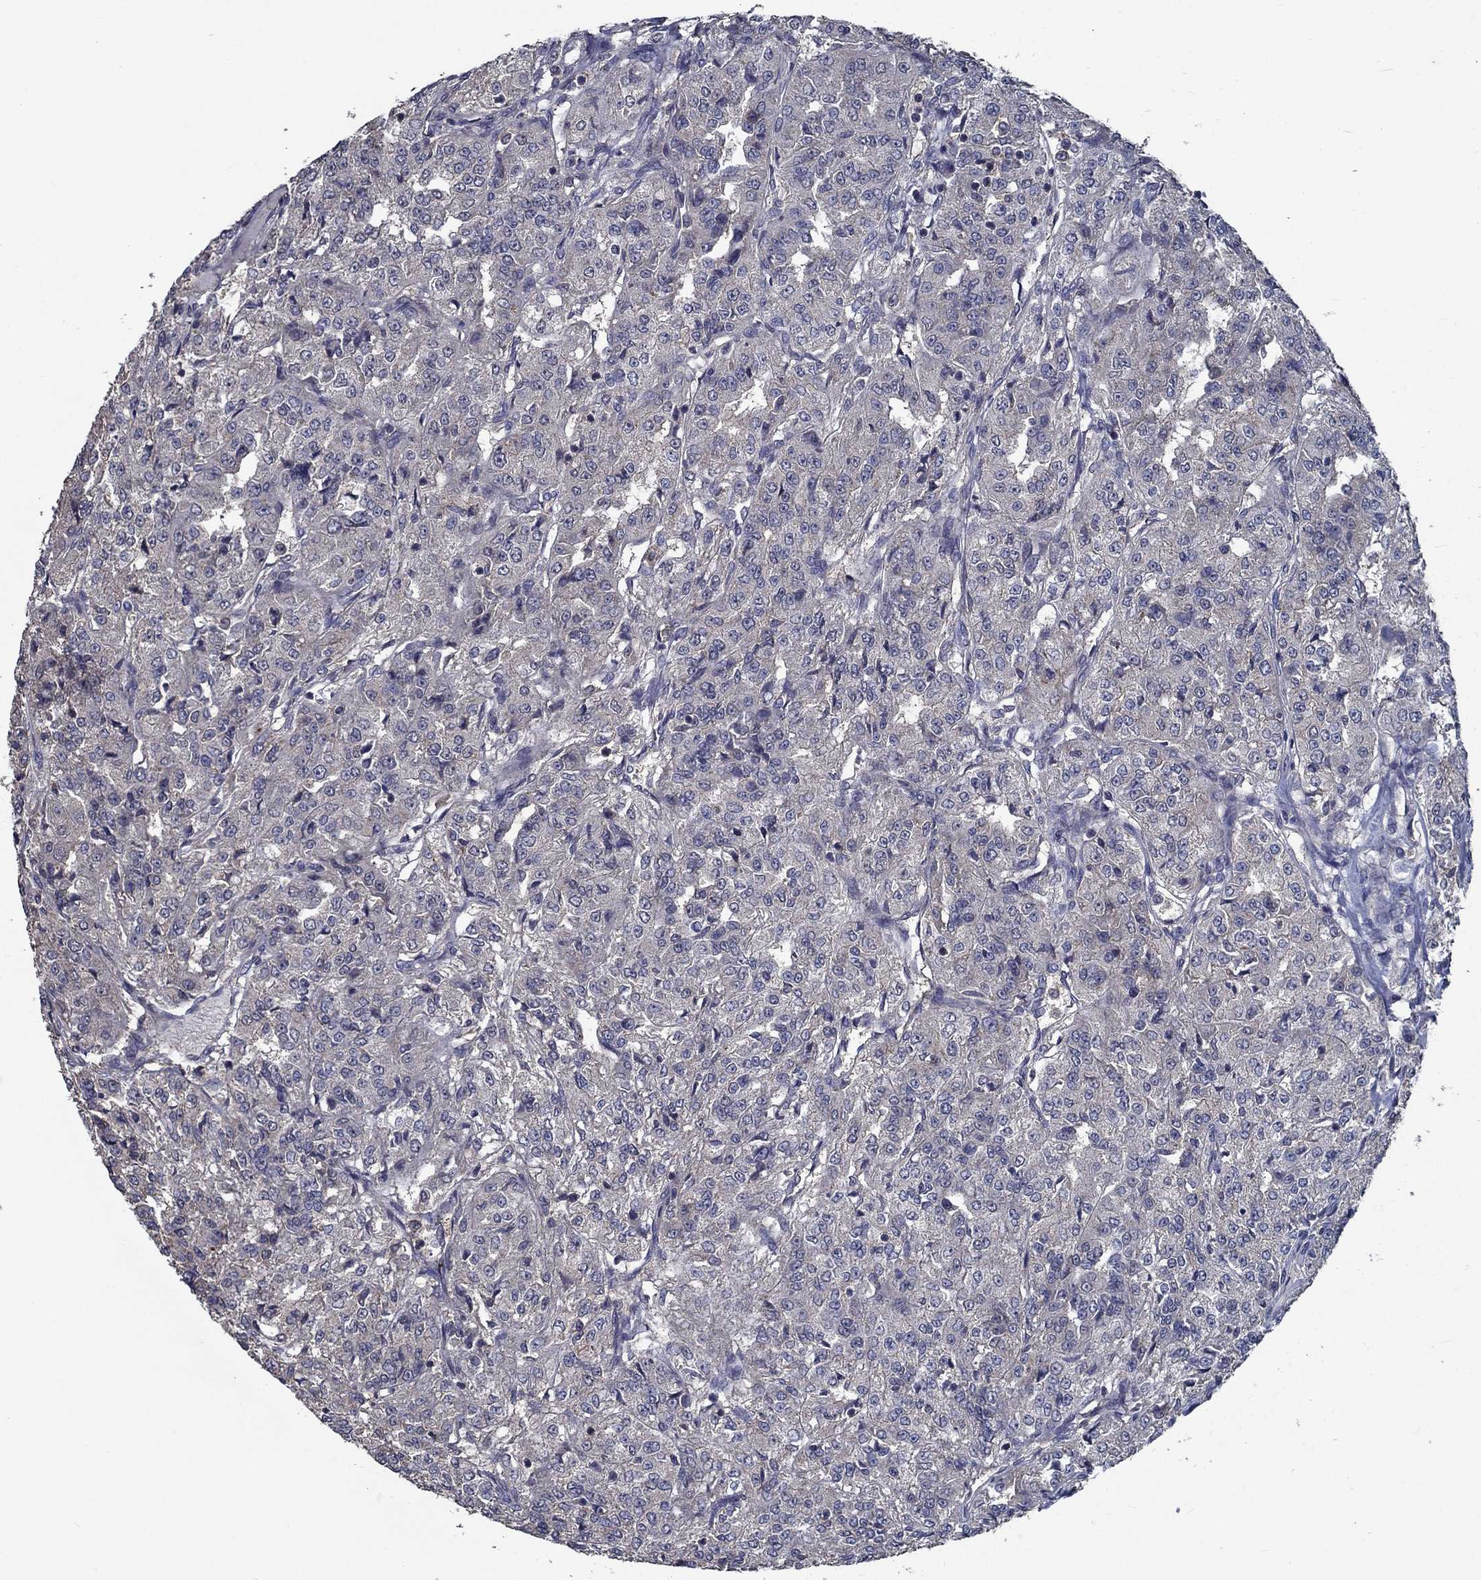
{"staining": {"intensity": "weak", "quantity": "<25%", "location": "cytoplasmic/membranous"}, "tissue": "renal cancer", "cell_type": "Tumor cells", "image_type": "cancer", "snomed": [{"axis": "morphology", "description": "Adenocarcinoma, NOS"}, {"axis": "topography", "description": "Kidney"}], "caption": "Renal cancer was stained to show a protein in brown. There is no significant expression in tumor cells.", "gene": "SLC44A1", "patient": {"sex": "female", "age": 63}}